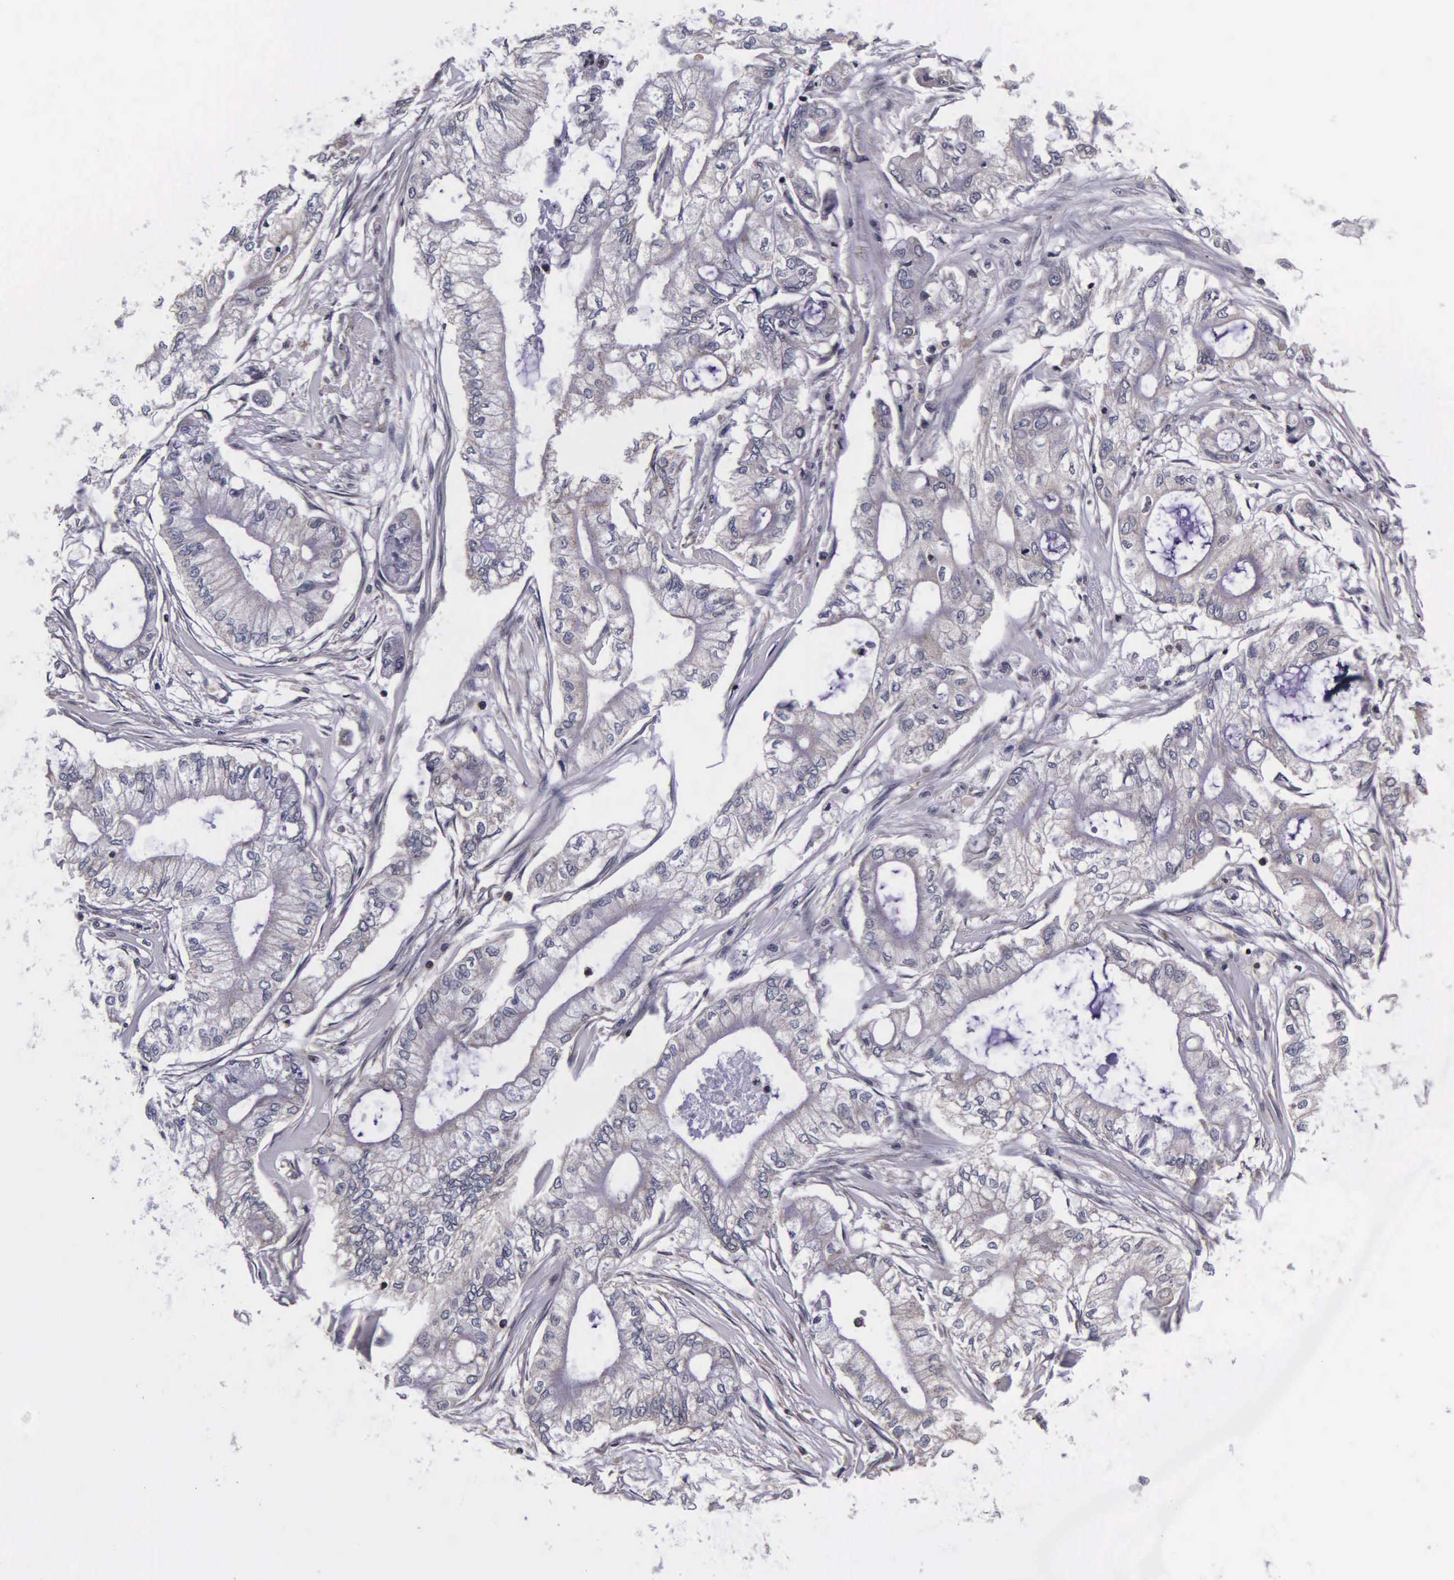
{"staining": {"intensity": "negative", "quantity": "none", "location": "none"}, "tissue": "pancreatic cancer", "cell_type": "Tumor cells", "image_type": "cancer", "snomed": [{"axis": "morphology", "description": "Adenocarcinoma, NOS"}, {"axis": "topography", "description": "Pancreas"}], "caption": "Immunohistochemical staining of adenocarcinoma (pancreatic) shows no significant staining in tumor cells.", "gene": "PSMA3", "patient": {"sex": "male", "age": 79}}